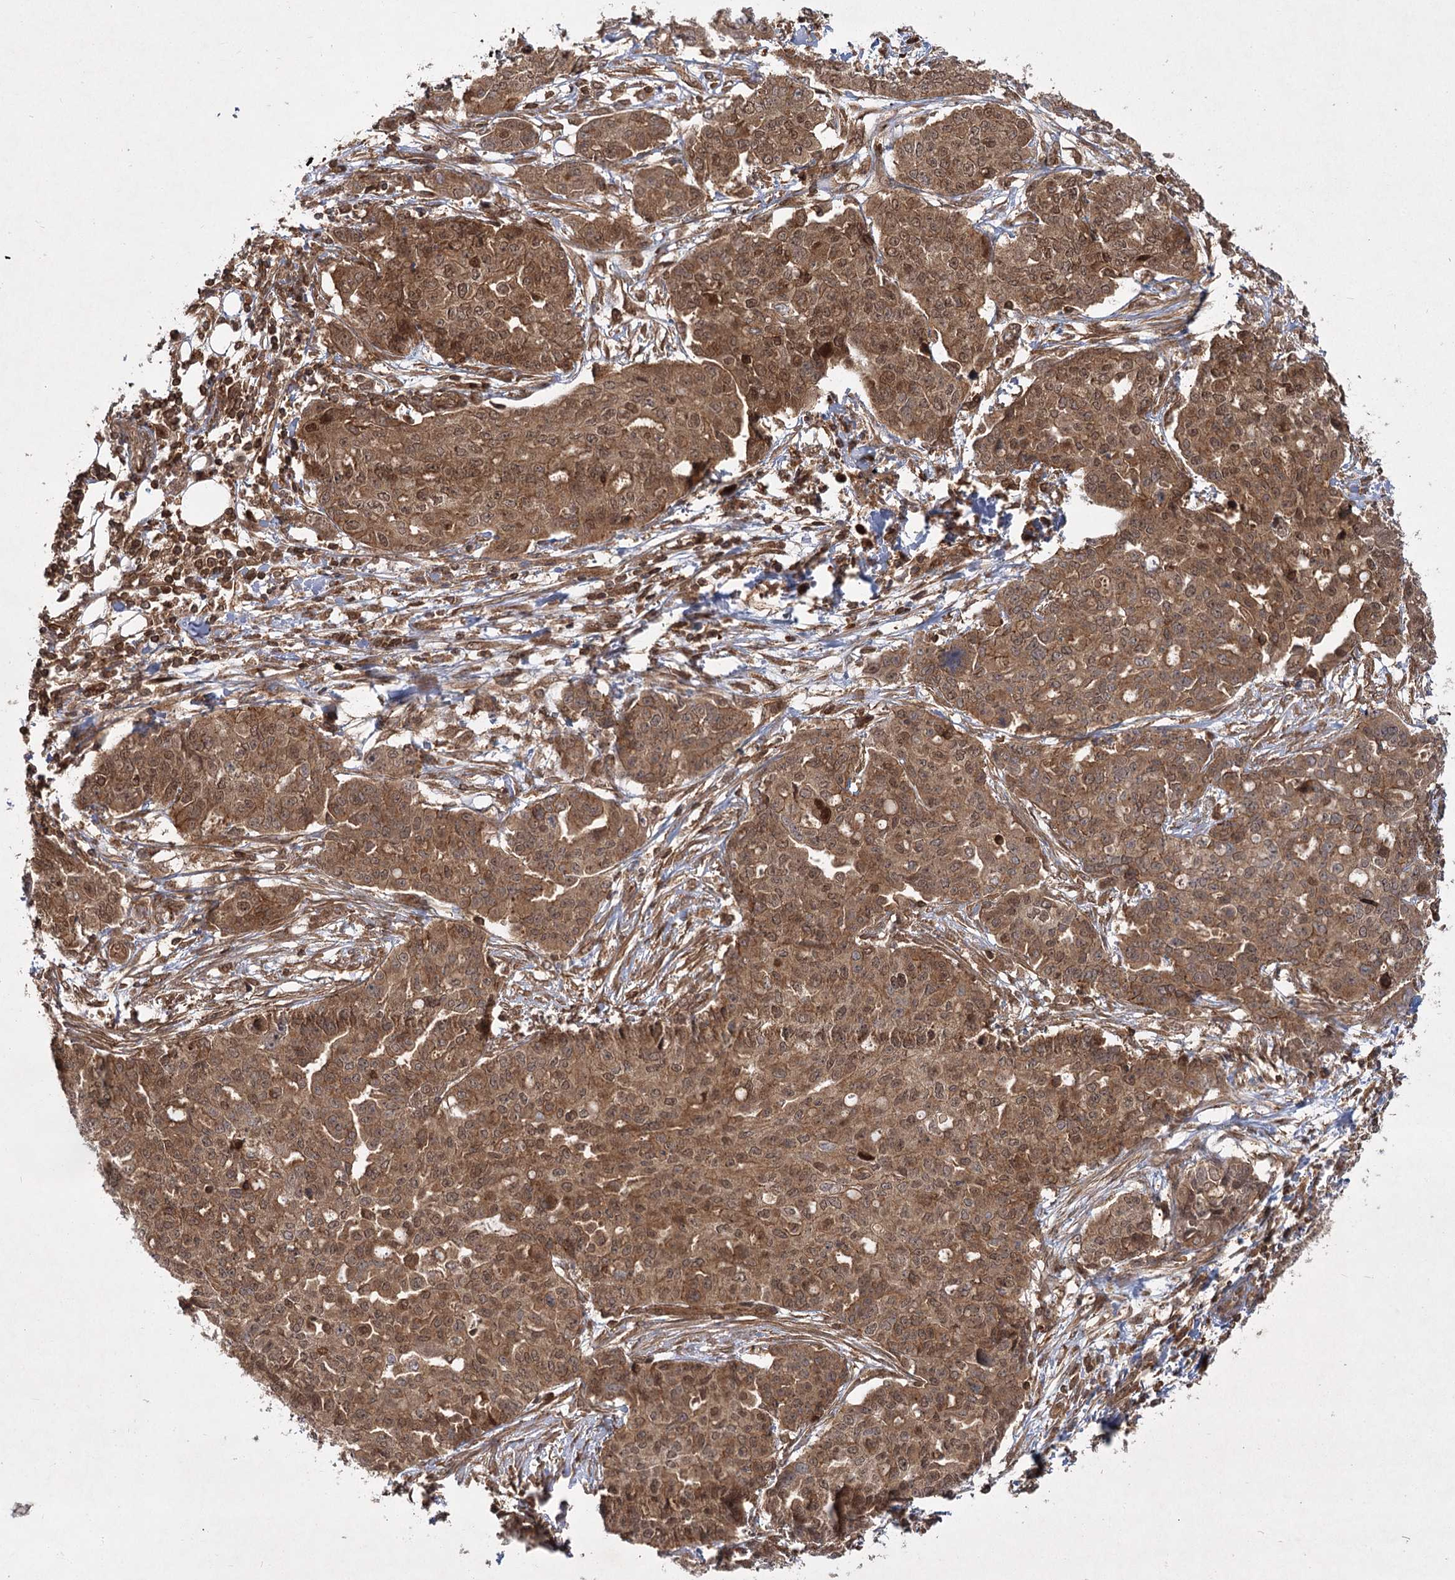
{"staining": {"intensity": "moderate", "quantity": ">75%", "location": "cytoplasmic/membranous,nuclear"}, "tissue": "ovarian cancer", "cell_type": "Tumor cells", "image_type": "cancer", "snomed": [{"axis": "morphology", "description": "Cystadenocarcinoma, serous, NOS"}, {"axis": "topography", "description": "Soft tissue"}, {"axis": "topography", "description": "Ovary"}], "caption": "Immunohistochemistry image of ovarian cancer (serous cystadenocarcinoma) stained for a protein (brown), which demonstrates medium levels of moderate cytoplasmic/membranous and nuclear positivity in approximately >75% of tumor cells.", "gene": "MDFIC", "patient": {"sex": "female", "age": 57}}